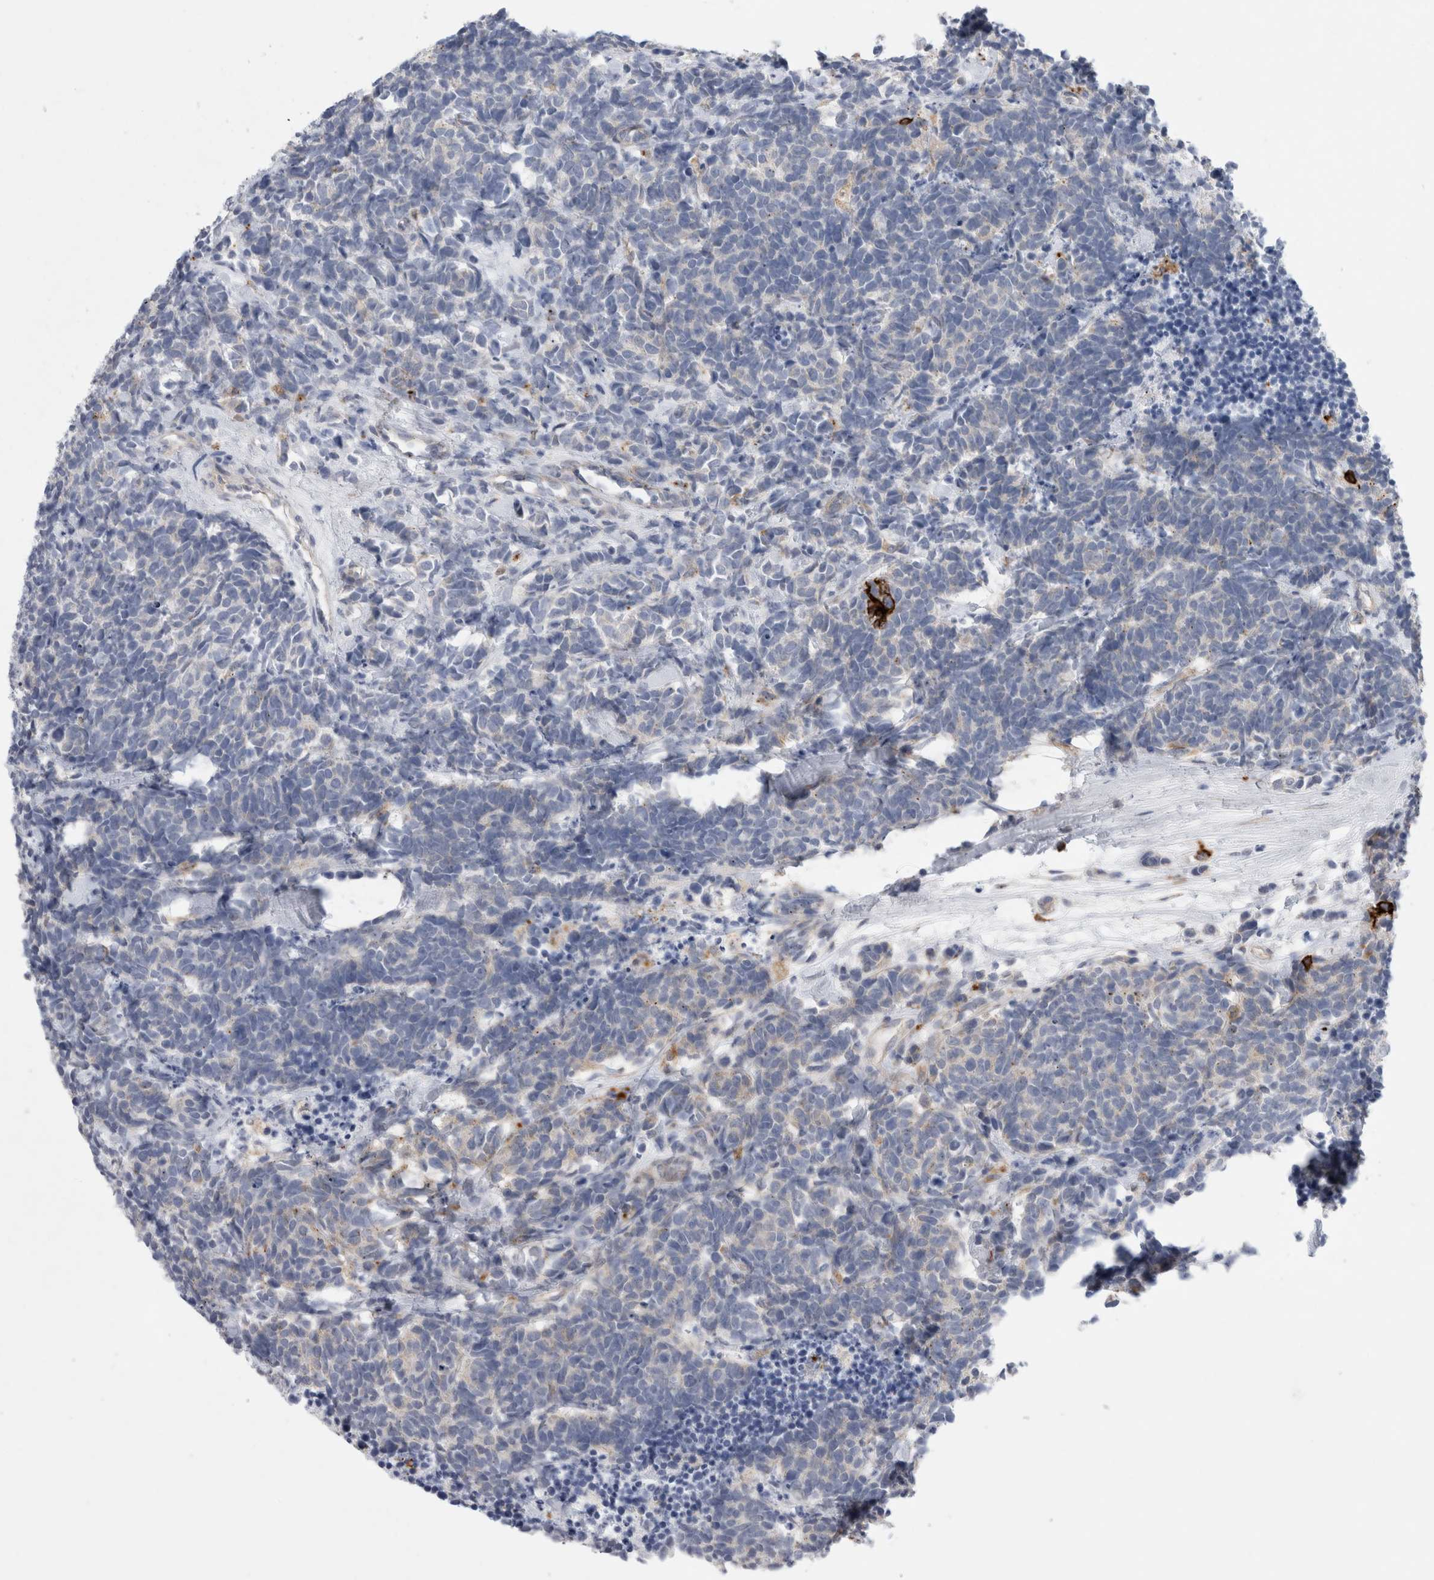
{"staining": {"intensity": "negative", "quantity": "none", "location": "none"}, "tissue": "carcinoid", "cell_type": "Tumor cells", "image_type": "cancer", "snomed": [{"axis": "morphology", "description": "Carcinoma, NOS"}, {"axis": "morphology", "description": "Carcinoid, malignant, NOS"}, {"axis": "topography", "description": "Urinary bladder"}], "caption": "Carcinoma was stained to show a protein in brown. There is no significant positivity in tumor cells.", "gene": "GAA", "patient": {"sex": "male", "age": 57}}